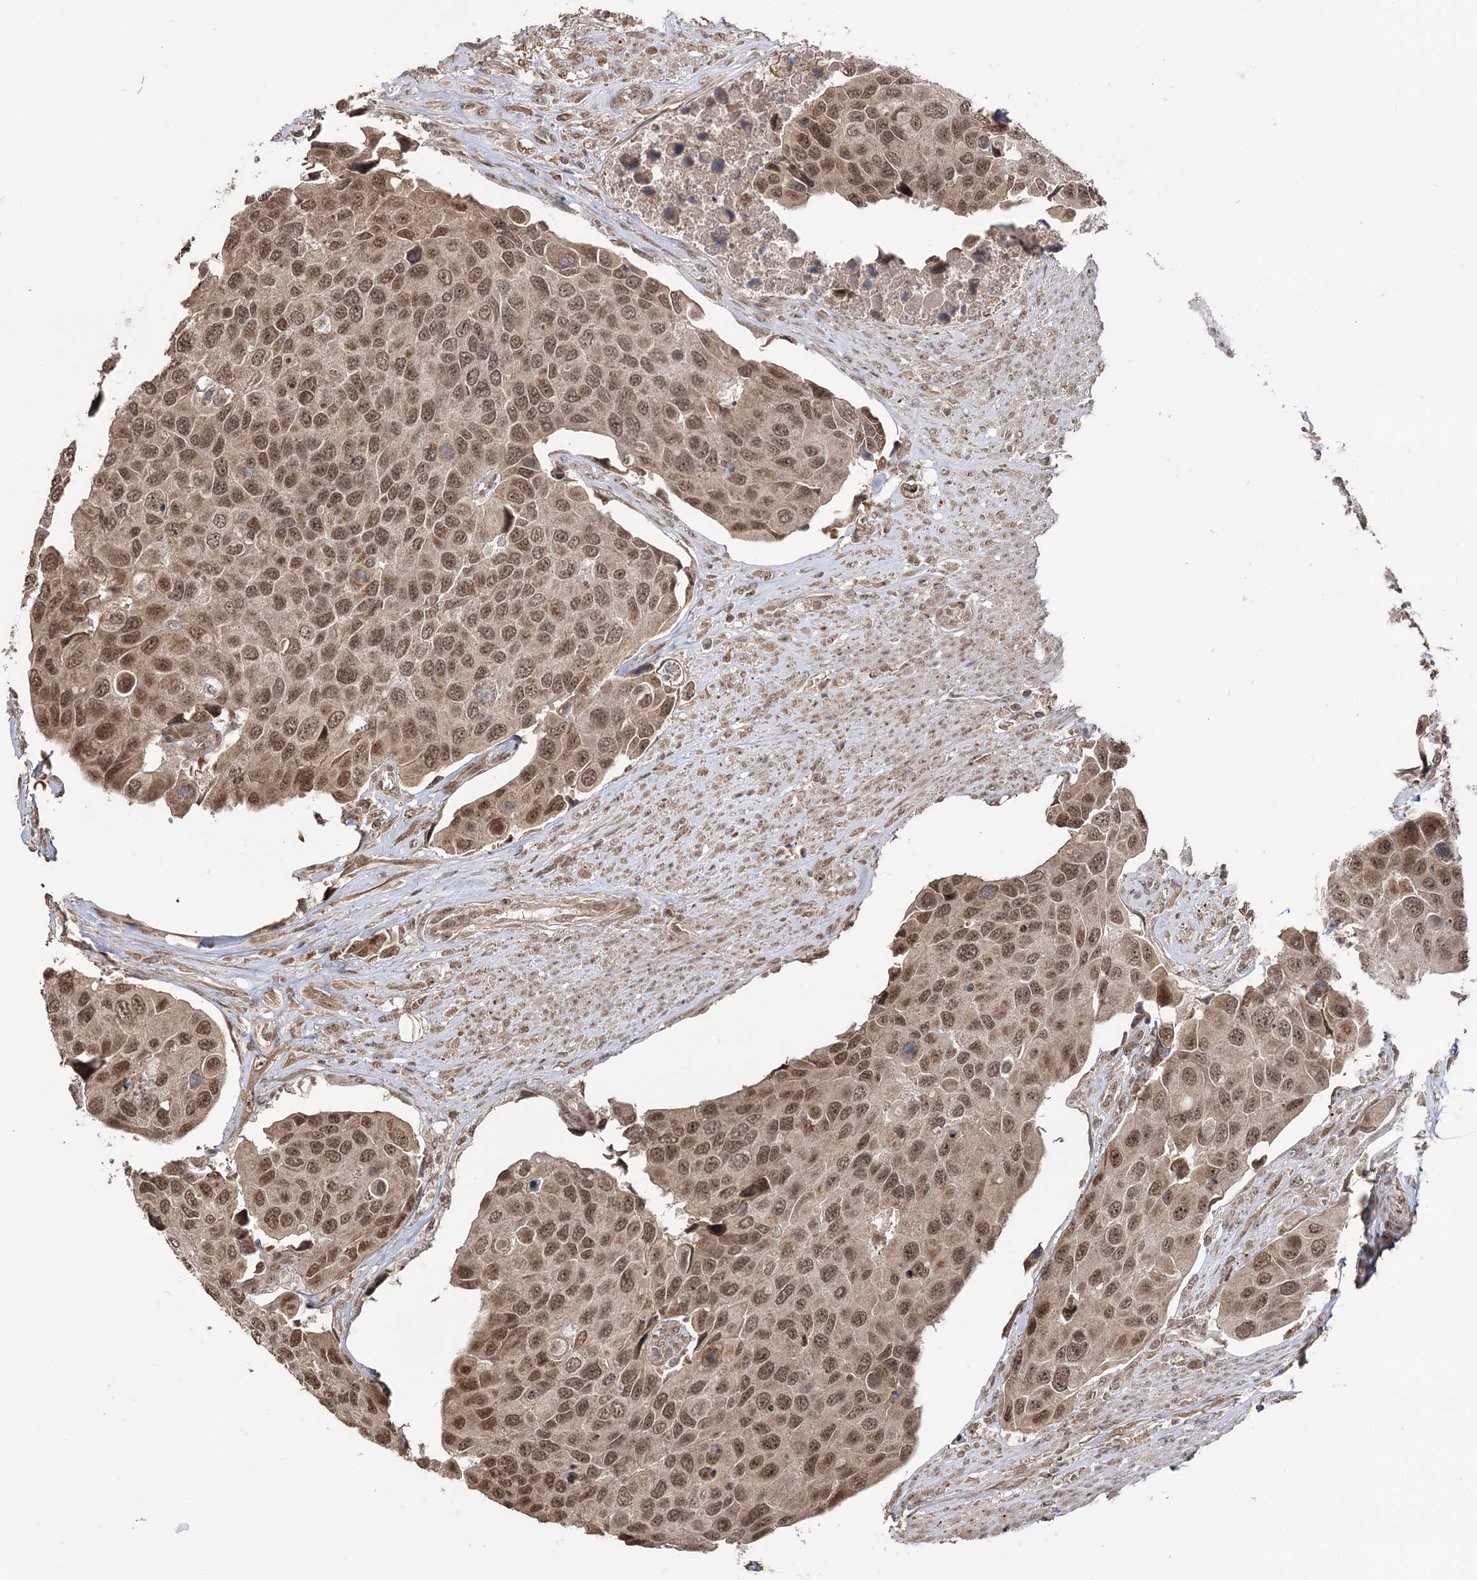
{"staining": {"intensity": "moderate", "quantity": ">75%", "location": "cytoplasmic/membranous,nuclear"}, "tissue": "urothelial cancer", "cell_type": "Tumor cells", "image_type": "cancer", "snomed": [{"axis": "morphology", "description": "Urothelial carcinoma, High grade"}, {"axis": "topography", "description": "Urinary bladder"}], "caption": "Human urothelial cancer stained with a protein marker demonstrates moderate staining in tumor cells.", "gene": "FAM53B", "patient": {"sex": "male", "age": 74}}